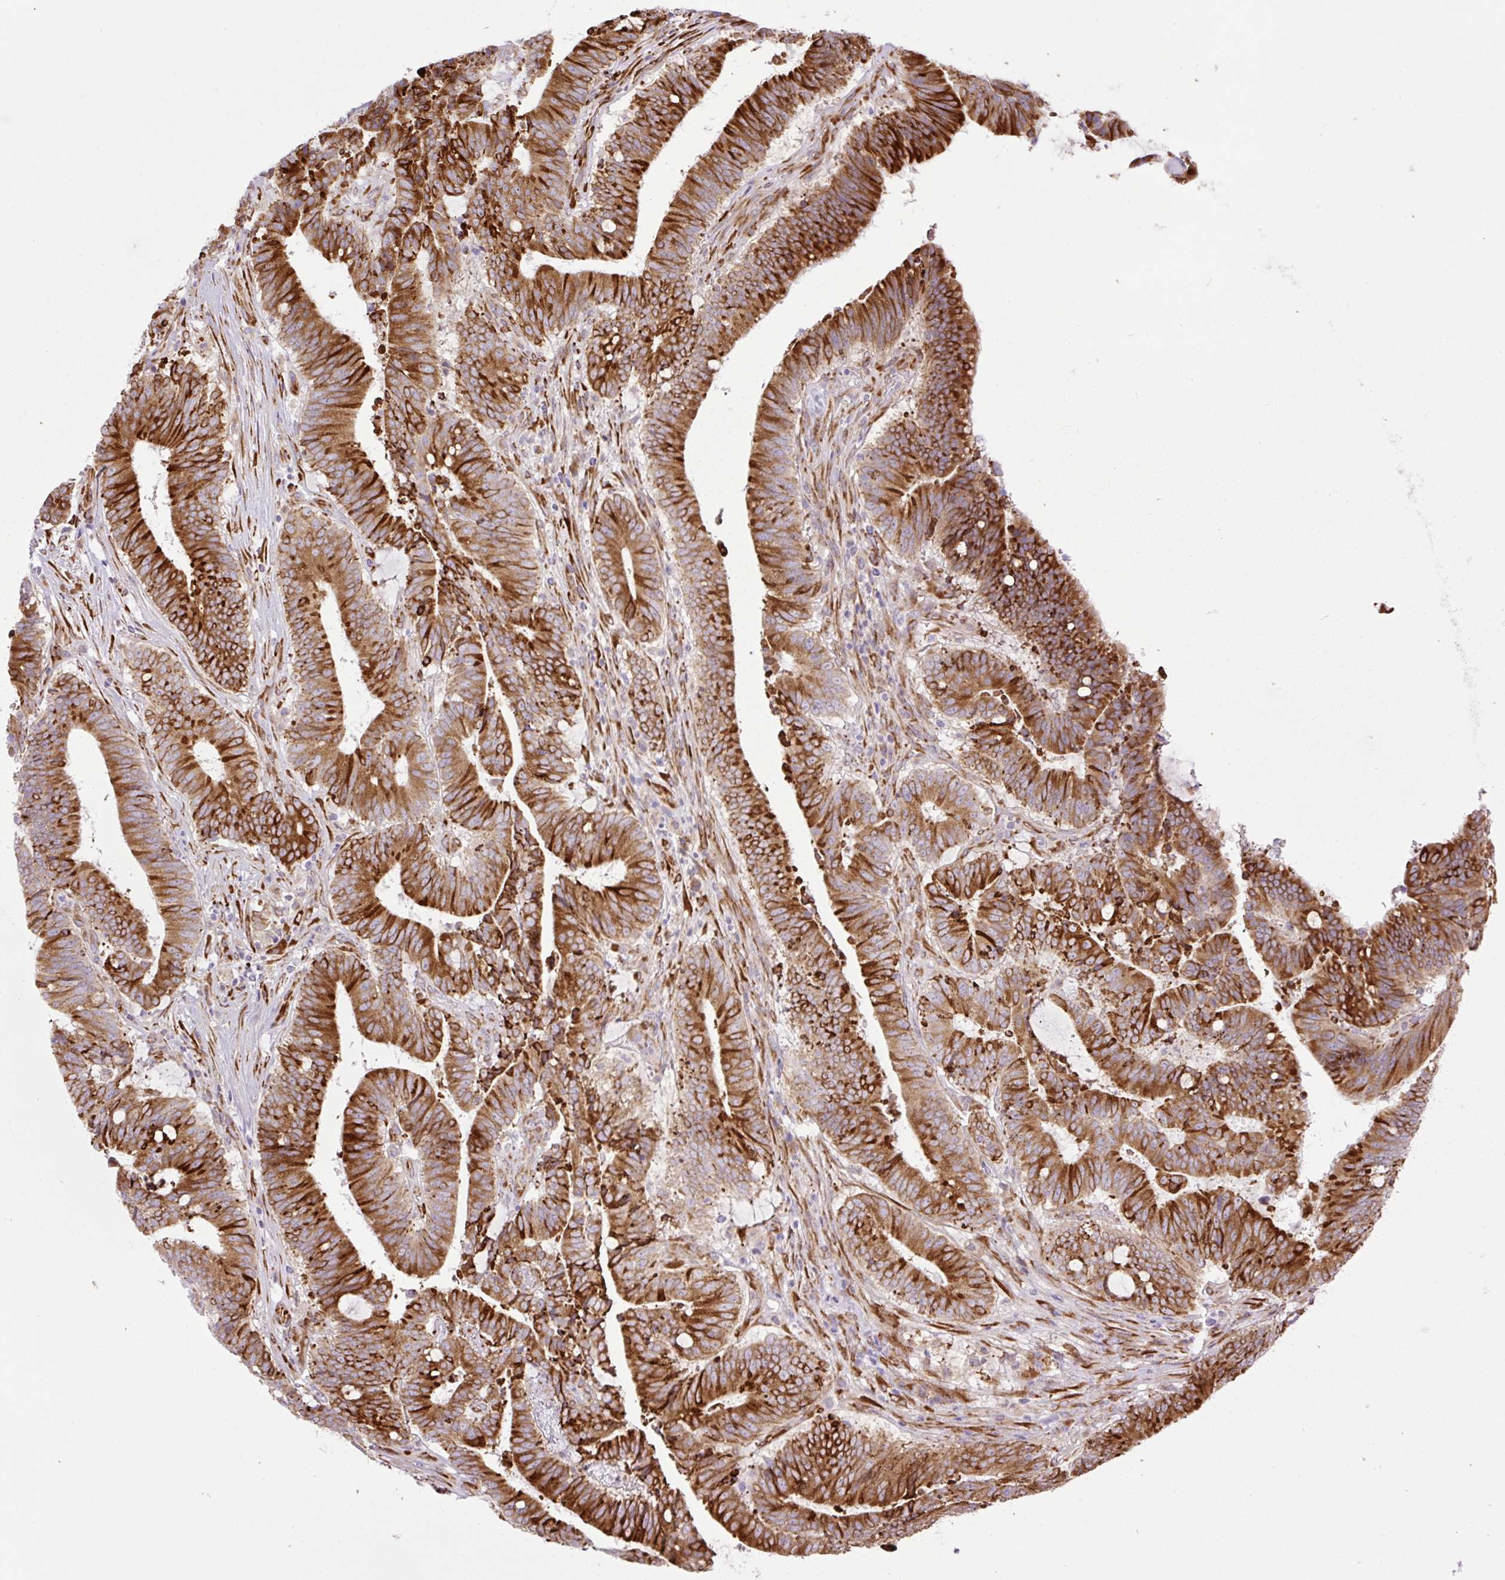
{"staining": {"intensity": "strong", "quantity": ">75%", "location": "cytoplasmic/membranous"}, "tissue": "colorectal cancer", "cell_type": "Tumor cells", "image_type": "cancer", "snomed": [{"axis": "morphology", "description": "Adenocarcinoma, NOS"}, {"axis": "topography", "description": "Colon"}], "caption": "Immunohistochemistry (IHC) (DAB (3,3'-diaminobenzidine)) staining of human adenocarcinoma (colorectal) displays strong cytoplasmic/membranous protein expression in about >75% of tumor cells. The staining is performed using DAB (3,3'-diaminobenzidine) brown chromogen to label protein expression. The nuclei are counter-stained blue using hematoxylin.", "gene": "RAB30", "patient": {"sex": "female", "age": 43}}